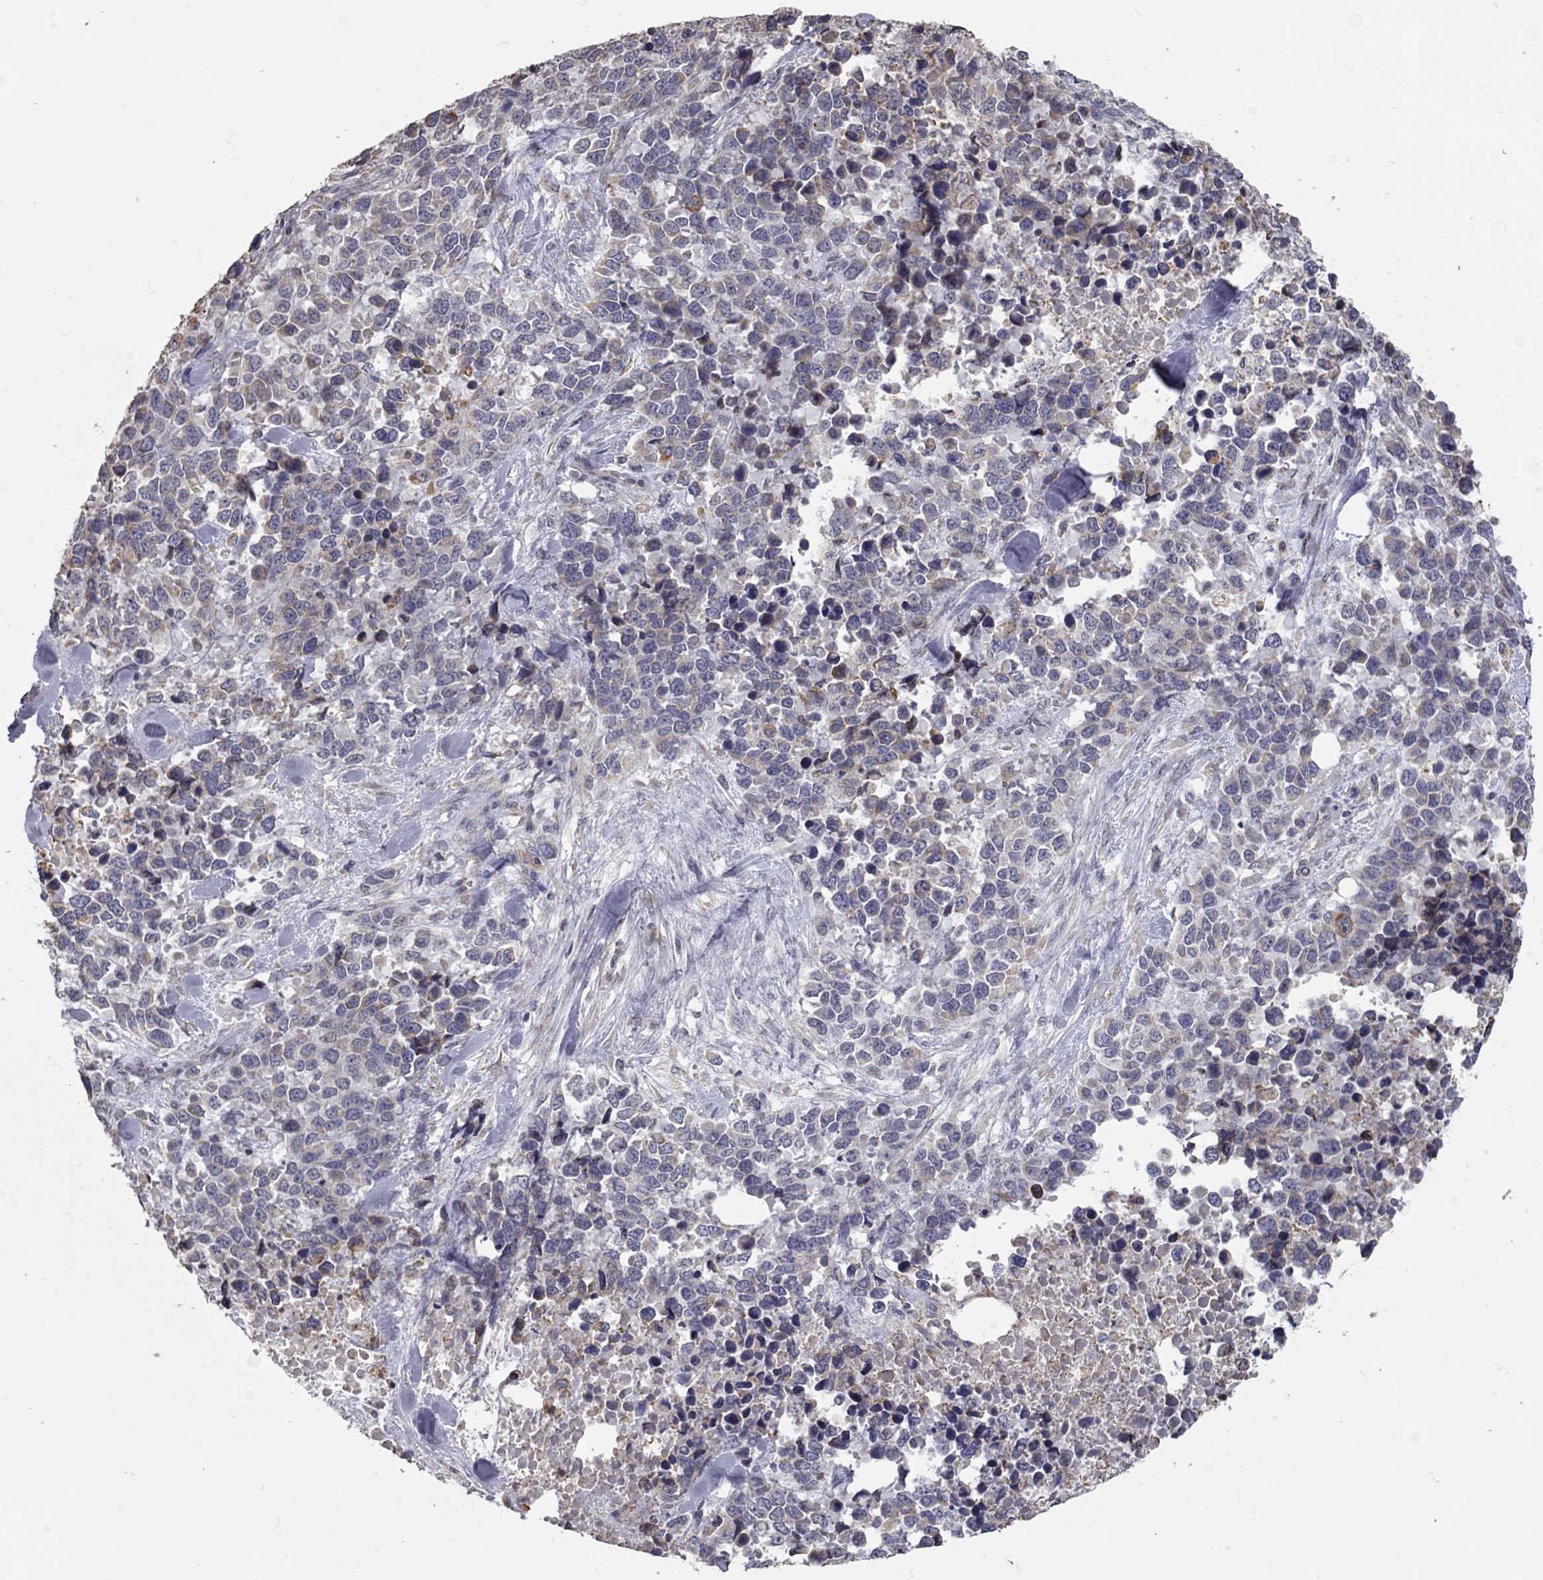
{"staining": {"intensity": "weak", "quantity": "25%-75%", "location": "cytoplasmic/membranous"}, "tissue": "melanoma", "cell_type": "Tumor cells", "image_type": "cancer", "snomed": [{"axis": "morphology", "description": "Malignant melanoma, Metastatic site"}, {"axis": "topography", "description": "Skin"}], "caption": "A micrograph of melanoma stained for a protein demonstrates weak cytoplasmic/membranous brown staining in tumor cells.", "gene": "XAGE2", "patient": {"sex": "male", "age": 84}}